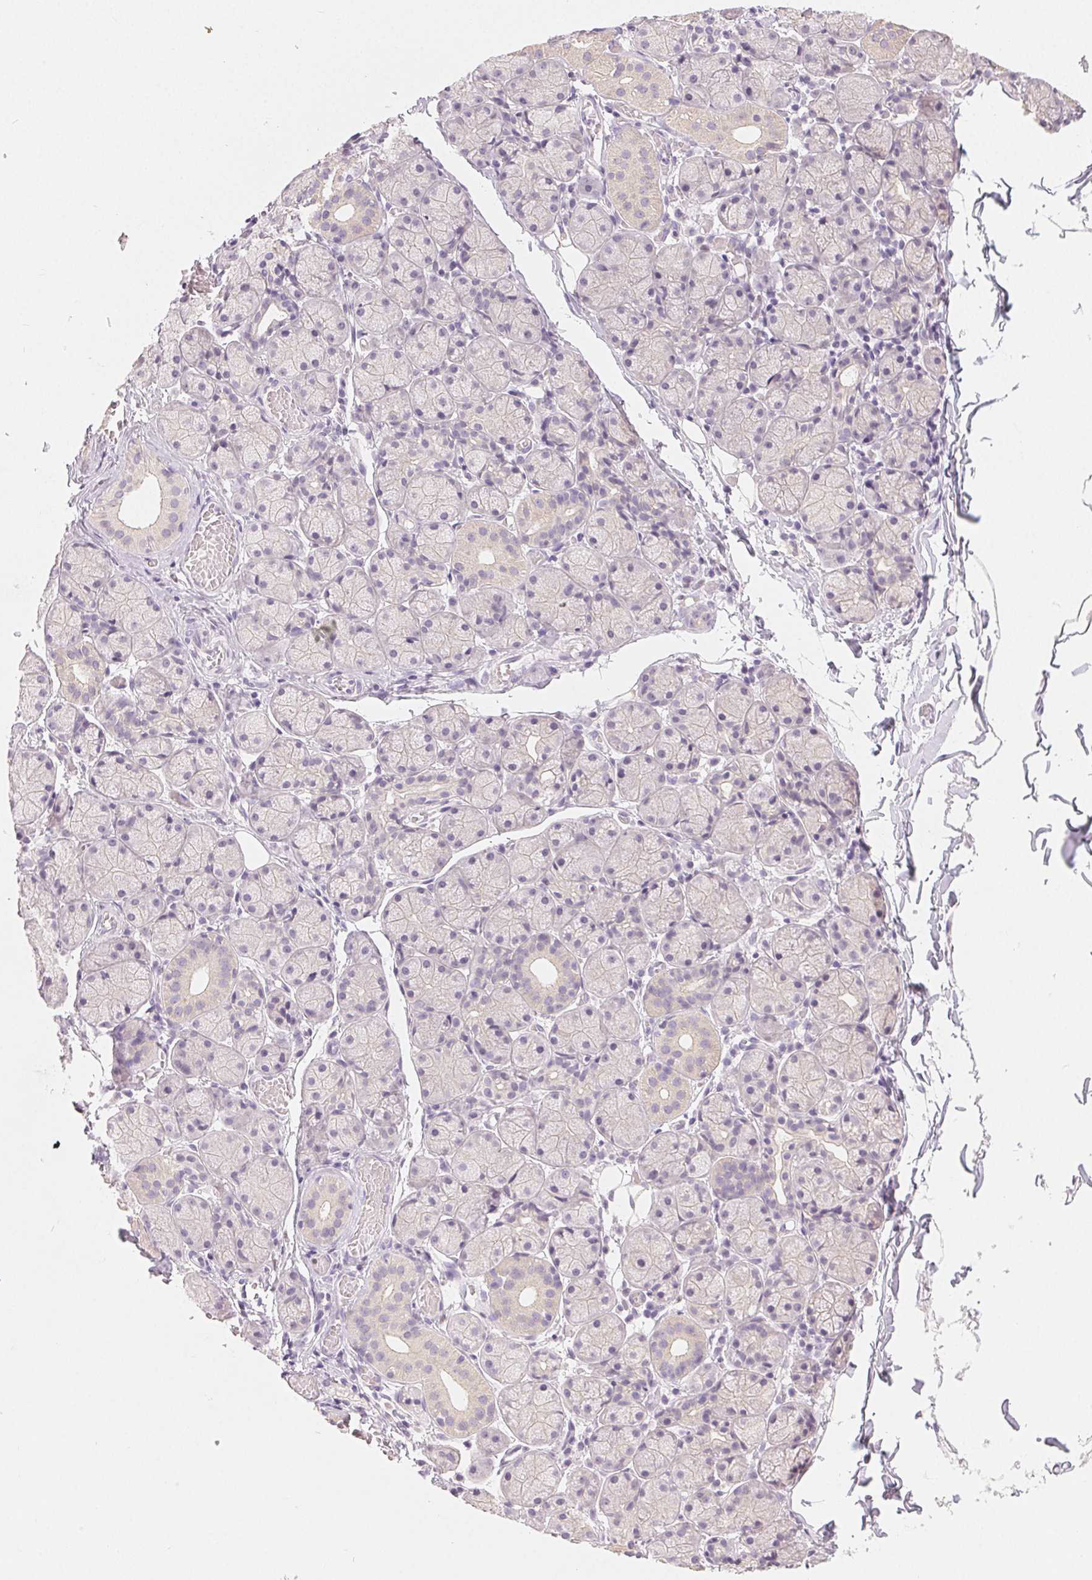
{"staining": {"intensity": "negative", "quantity": "none", "location": "none"}, "tissue": "salivary gland", "cell_type": "Glandular cells", "image_type": "normal", "snomed": [{"axis": "morphology", "description": "Normal tissue, NOS"}, {"axis": "topography", "description": "Salivary gland"}, {"axis": "topography", "description": "Peripheral nerve tissue"}], "caption": "High power microscopy micrograph of an immunohistochemistry (IHC) histopathology image of benign salivary gland, revealing no significant positivity in glandular cells. (Brightfield microscopy of DAB immunohistochemistry at high magnification).", "gene": "SFTPD", "patient": {"sex": "female", "age": 24}}